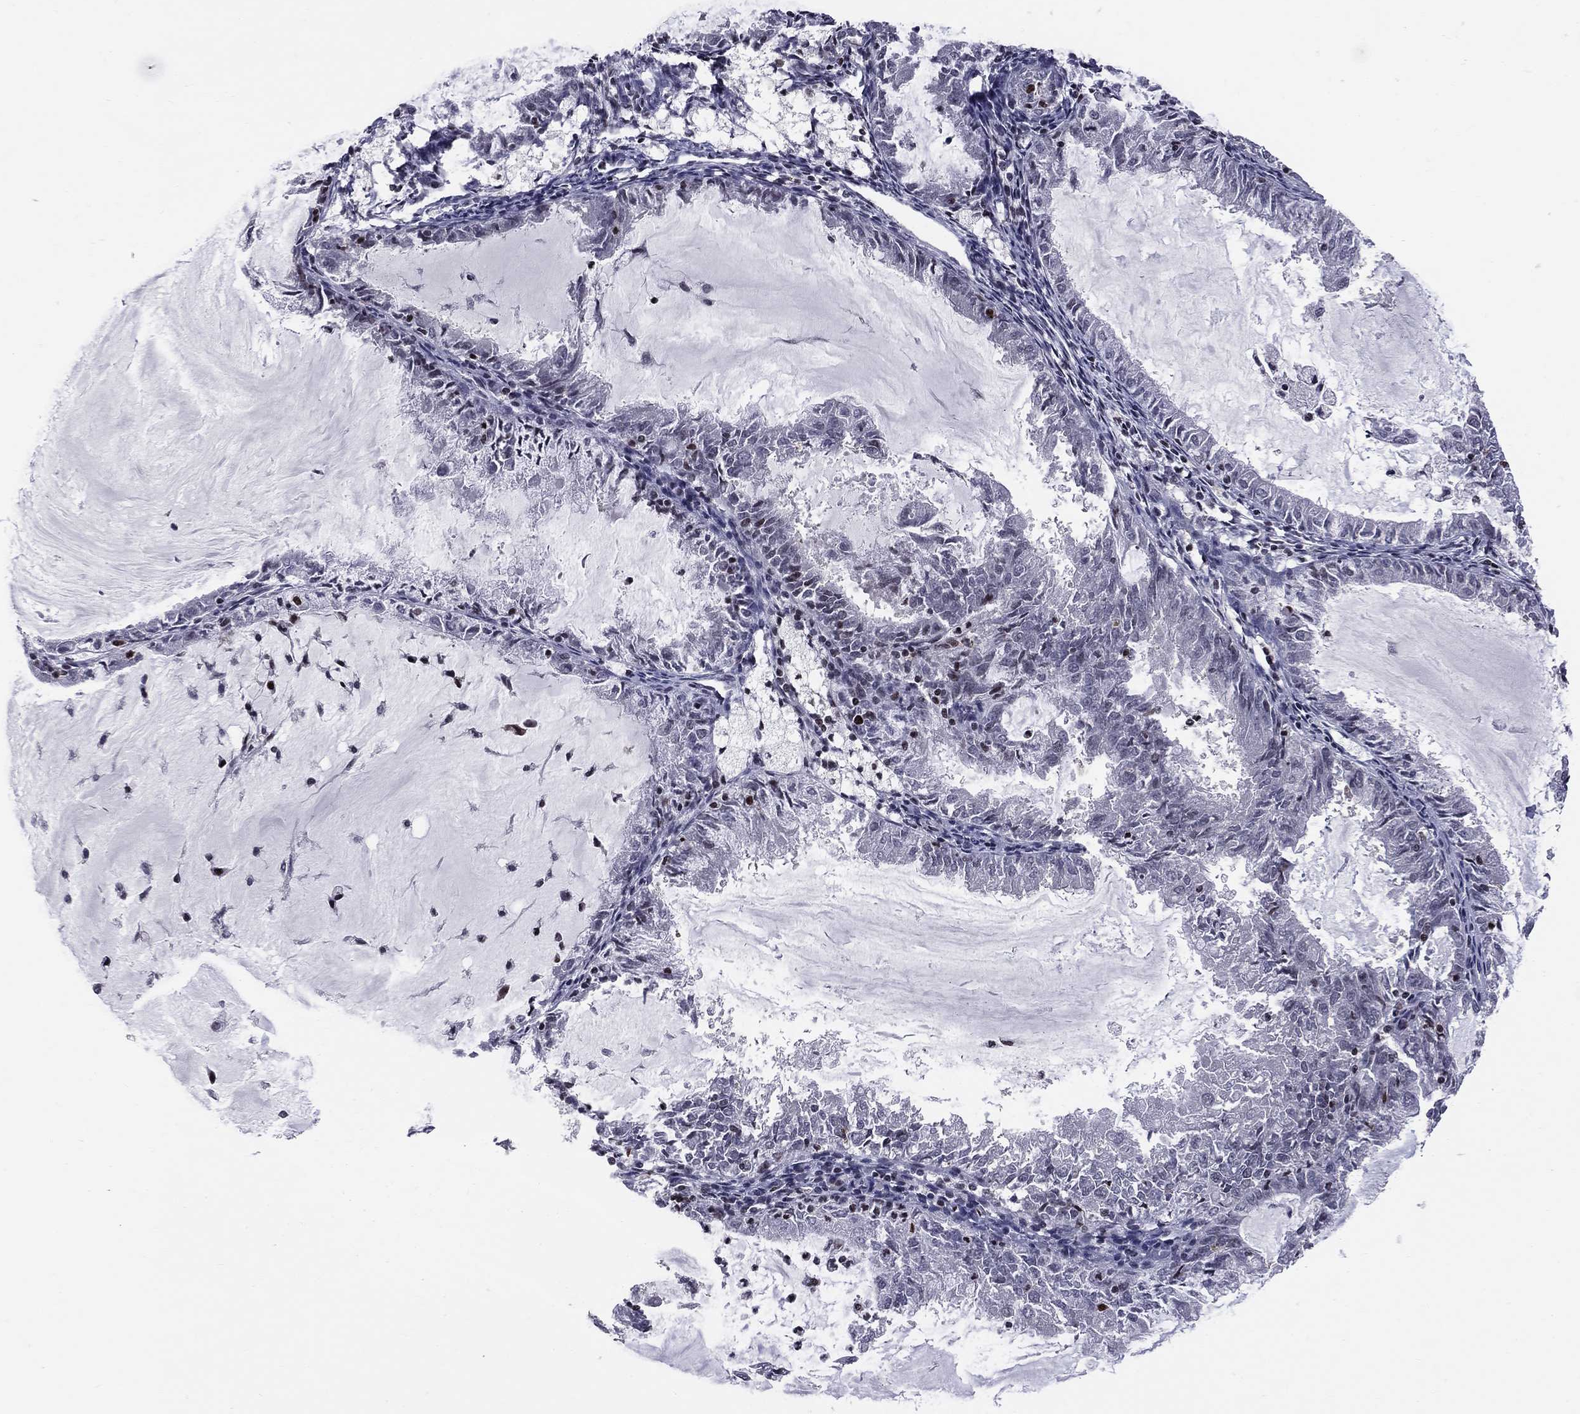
{"staining": {"intensity": "negative", "quantity": "none", "location": "none"}, "tissue": "endometrial cancer", "cell_type": "Tumor cells", "image_type": "cancer", "snomed": [{"axis": "morphology", "description": "Adenocarcinoma, NOS"}, {"axis": "topography", "description": "Endometrium"}], "caption": "High magnification brightfield microscopy of endometrial cancer (adenocarcinoma) stained with DAB (3,3'-diaminobenzidine) (brown) and counterstained with hematoxylin (blue): tumor cells show no significant expression.", "gene": "RNASEH2C", "patient": {"sex": "female", "age": 57}}